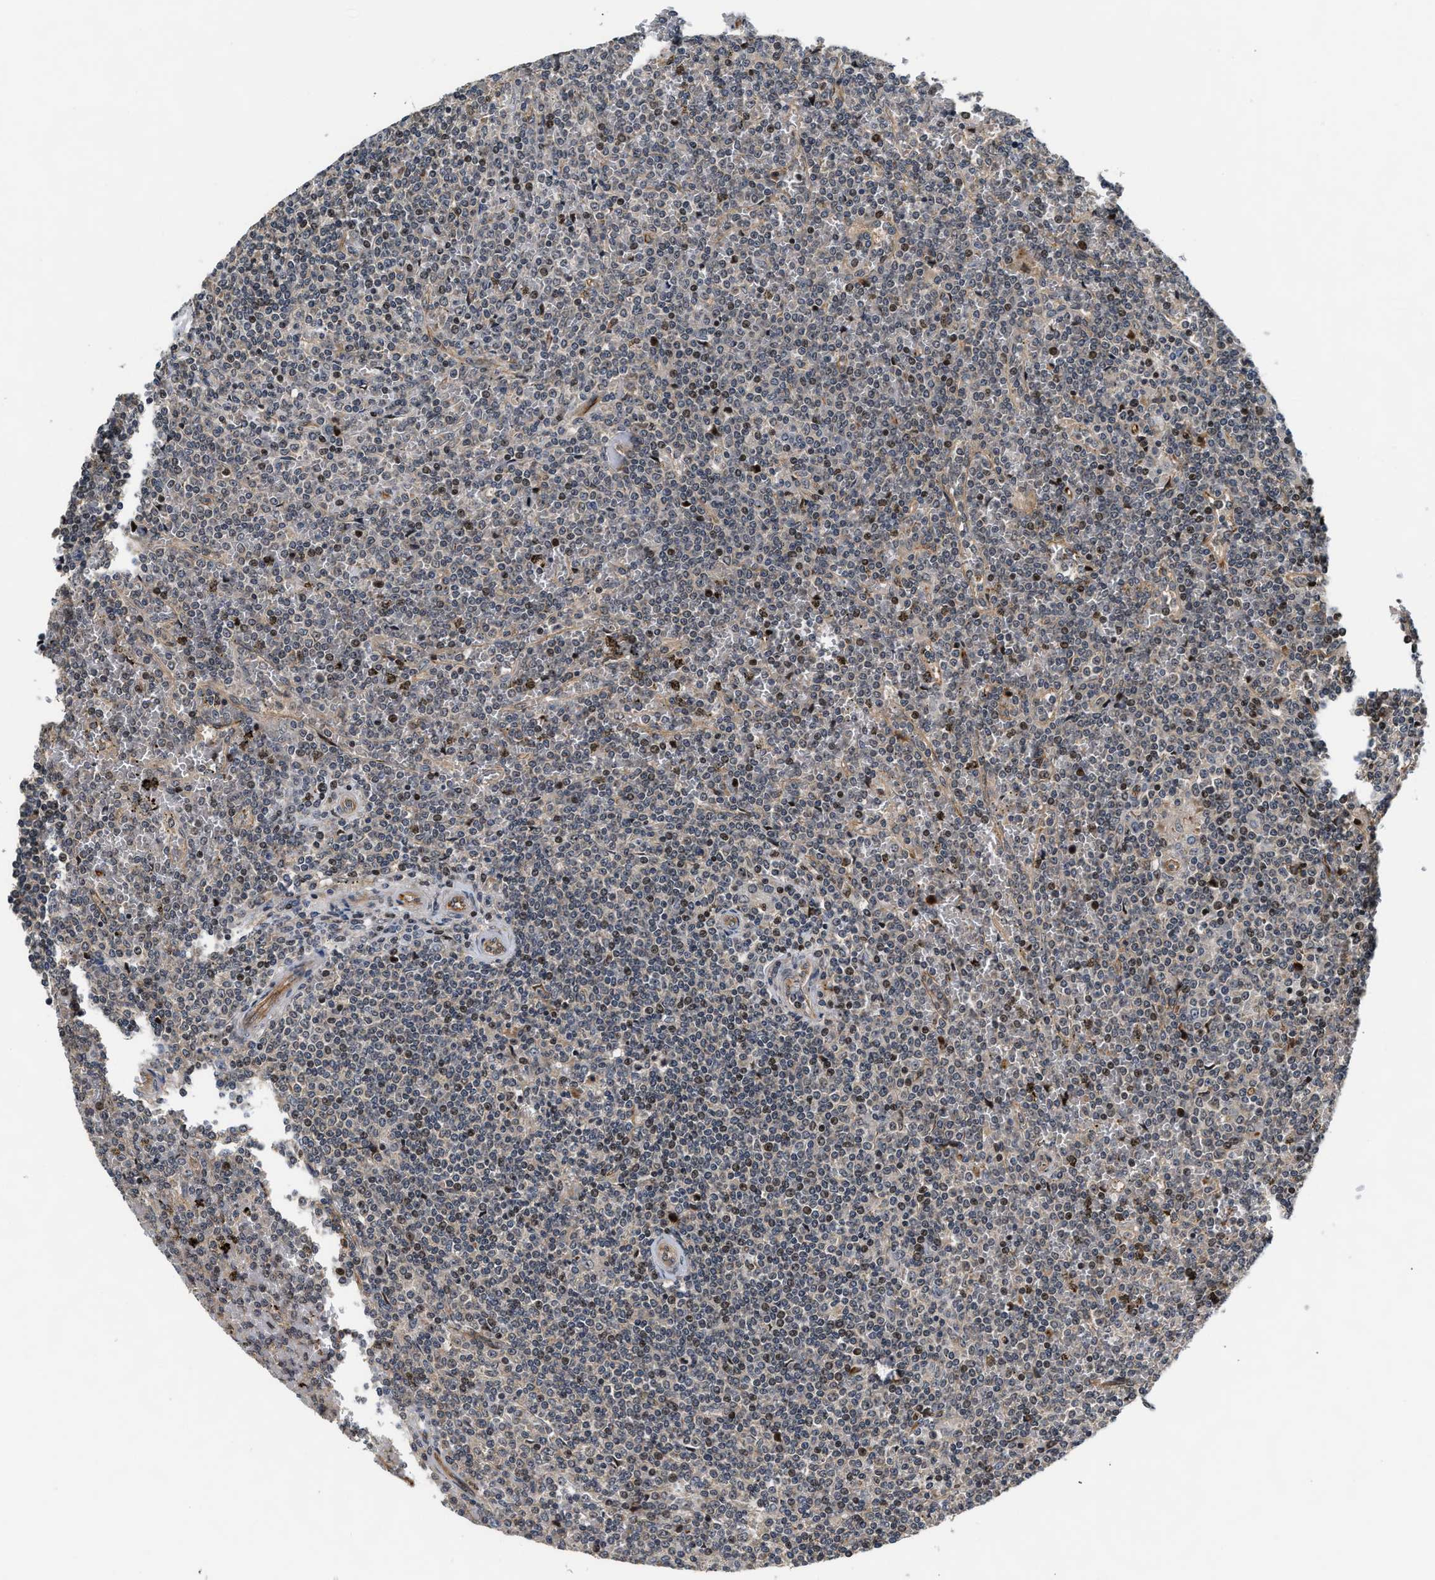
{"staining": {"intensity": "weak", "quantity": "25%-75%", "location": "nuclear"}, "tissue": "lymphoma", "cell_type": "Tumor cells", "image_type": "cancer", "snomed": [{"axis": "morphology", "description": "Malignant lymphoma, non-Hodgkin's type, Low grade"}, {"axis": "topography", "description": "Spleen"}], "caption": "Tumor cells demonstrate low levels of weak nuclear expression in about 25%-75% of cells in lymphoma.", "gene": "ALDH3A2", "patient": {"sex": "female", "age": 19}}